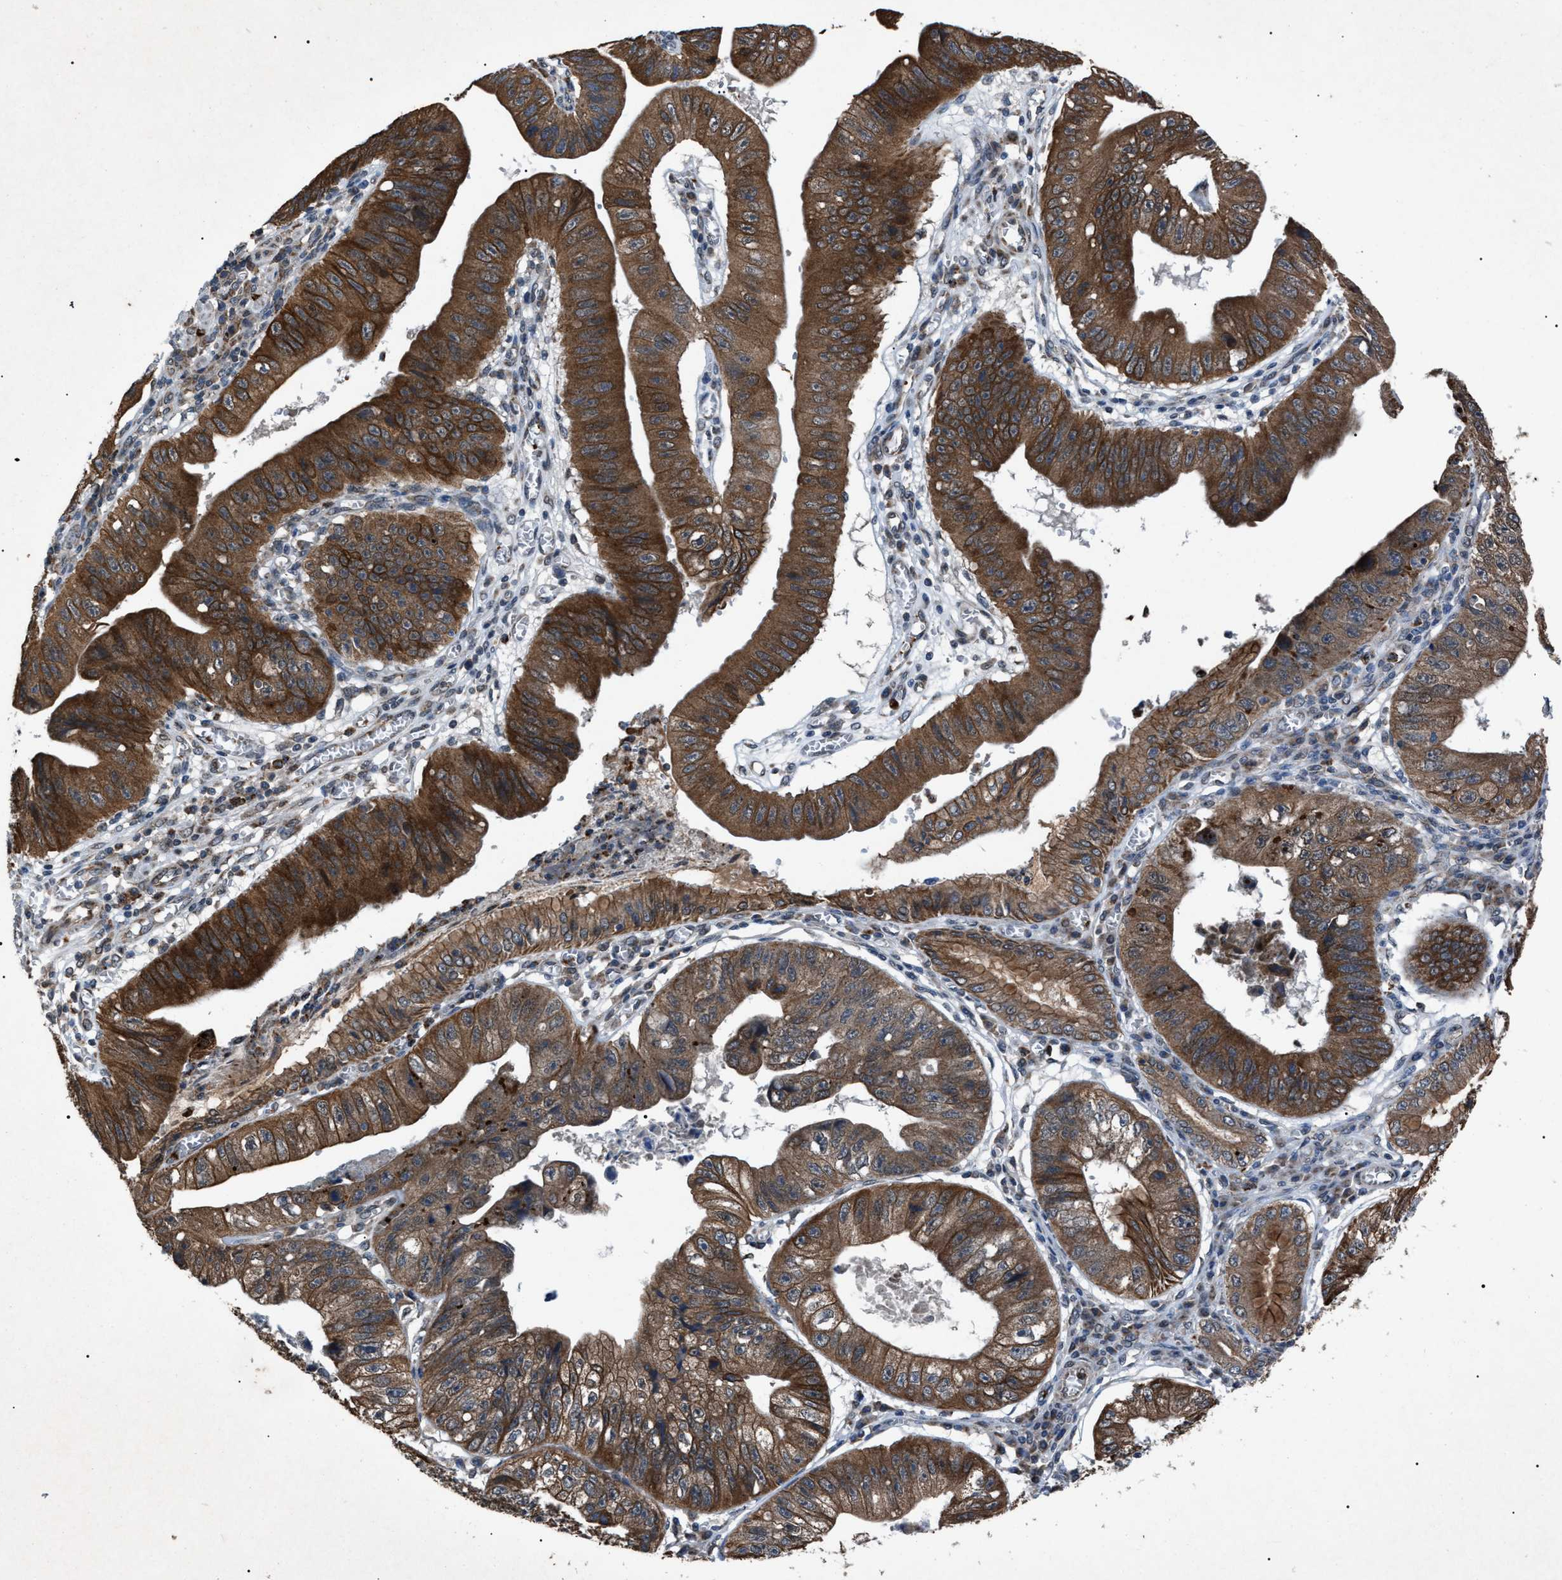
{"staining": {"intensity": "strong", "quantity": ">75%", "location": "cytoplasmic/membranous"}, "tissue": "stomach cancer", "cell_type": "Tumor cells", "image_type": "cancer", "snomed": [{"axis": "morphology", "description": "Adenocarcinoma, NOS"}, {"axis": "topography", "description": "Stomach"}], "caption": "Stomach adenocarcinoma was stained to show a protein in brown. There is high levels of strong cytoplasmic/membranous staining in approximately >75% of tumor cells. (DAB (3,3'-diaminobenzidine) IHC, brown staining for protein, blue staining for nuclei).", "gene": "ZFAND2A", "patient": {"sex": "male", "age": 59}}